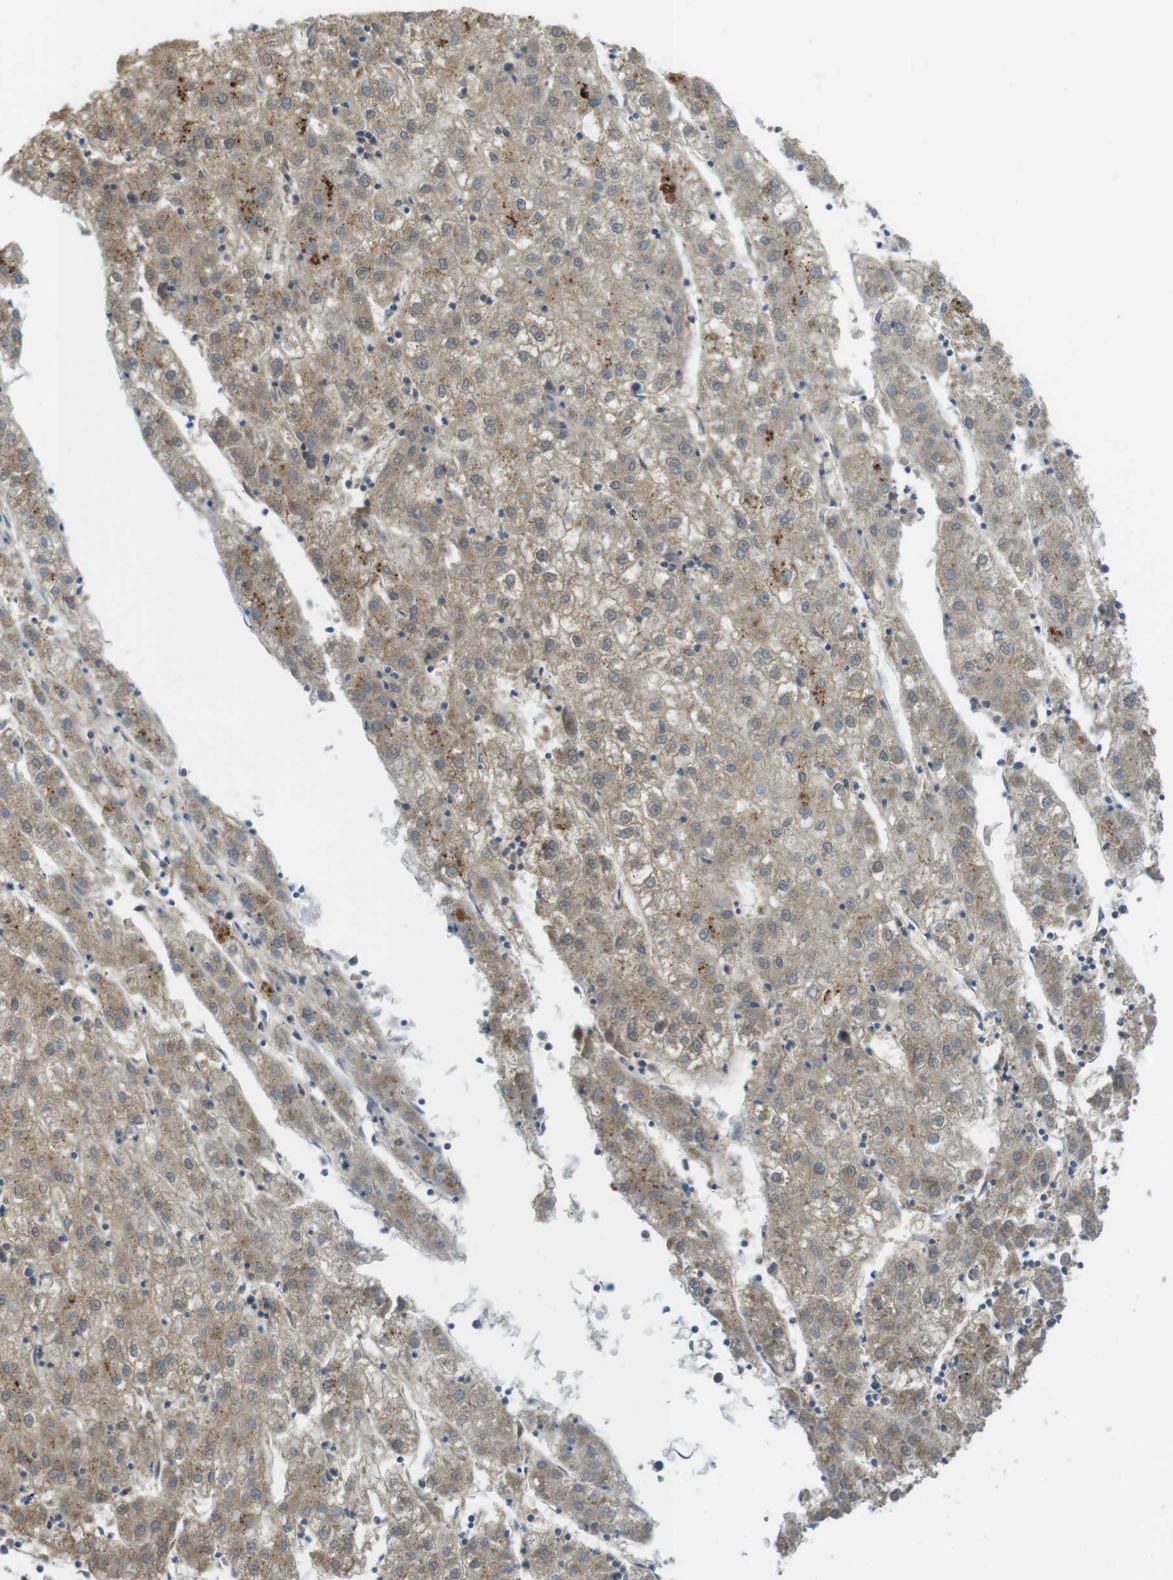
{"staining": {"intensity": "moderate", "quantity": ">75%", "location": "cytoplasmic/membranous"}, "tissue": "liver cancer", "cell_type": "Tumor cells", "image_type": "cancer", "snomed": [{"axis": "morphology", "description": "Carcinoma, Hepatocellular, NOS"}, {"axis": "topography", "description": "Liver"}], "caption": "Tumor cells display medium levels of moderate cytoplasmic/membranous staining in approximately >75% of cells in human hepatocellular carcinoma (liver).", "gene": "BRI3BP", "patient": {"sex": "male", "age": 72}}